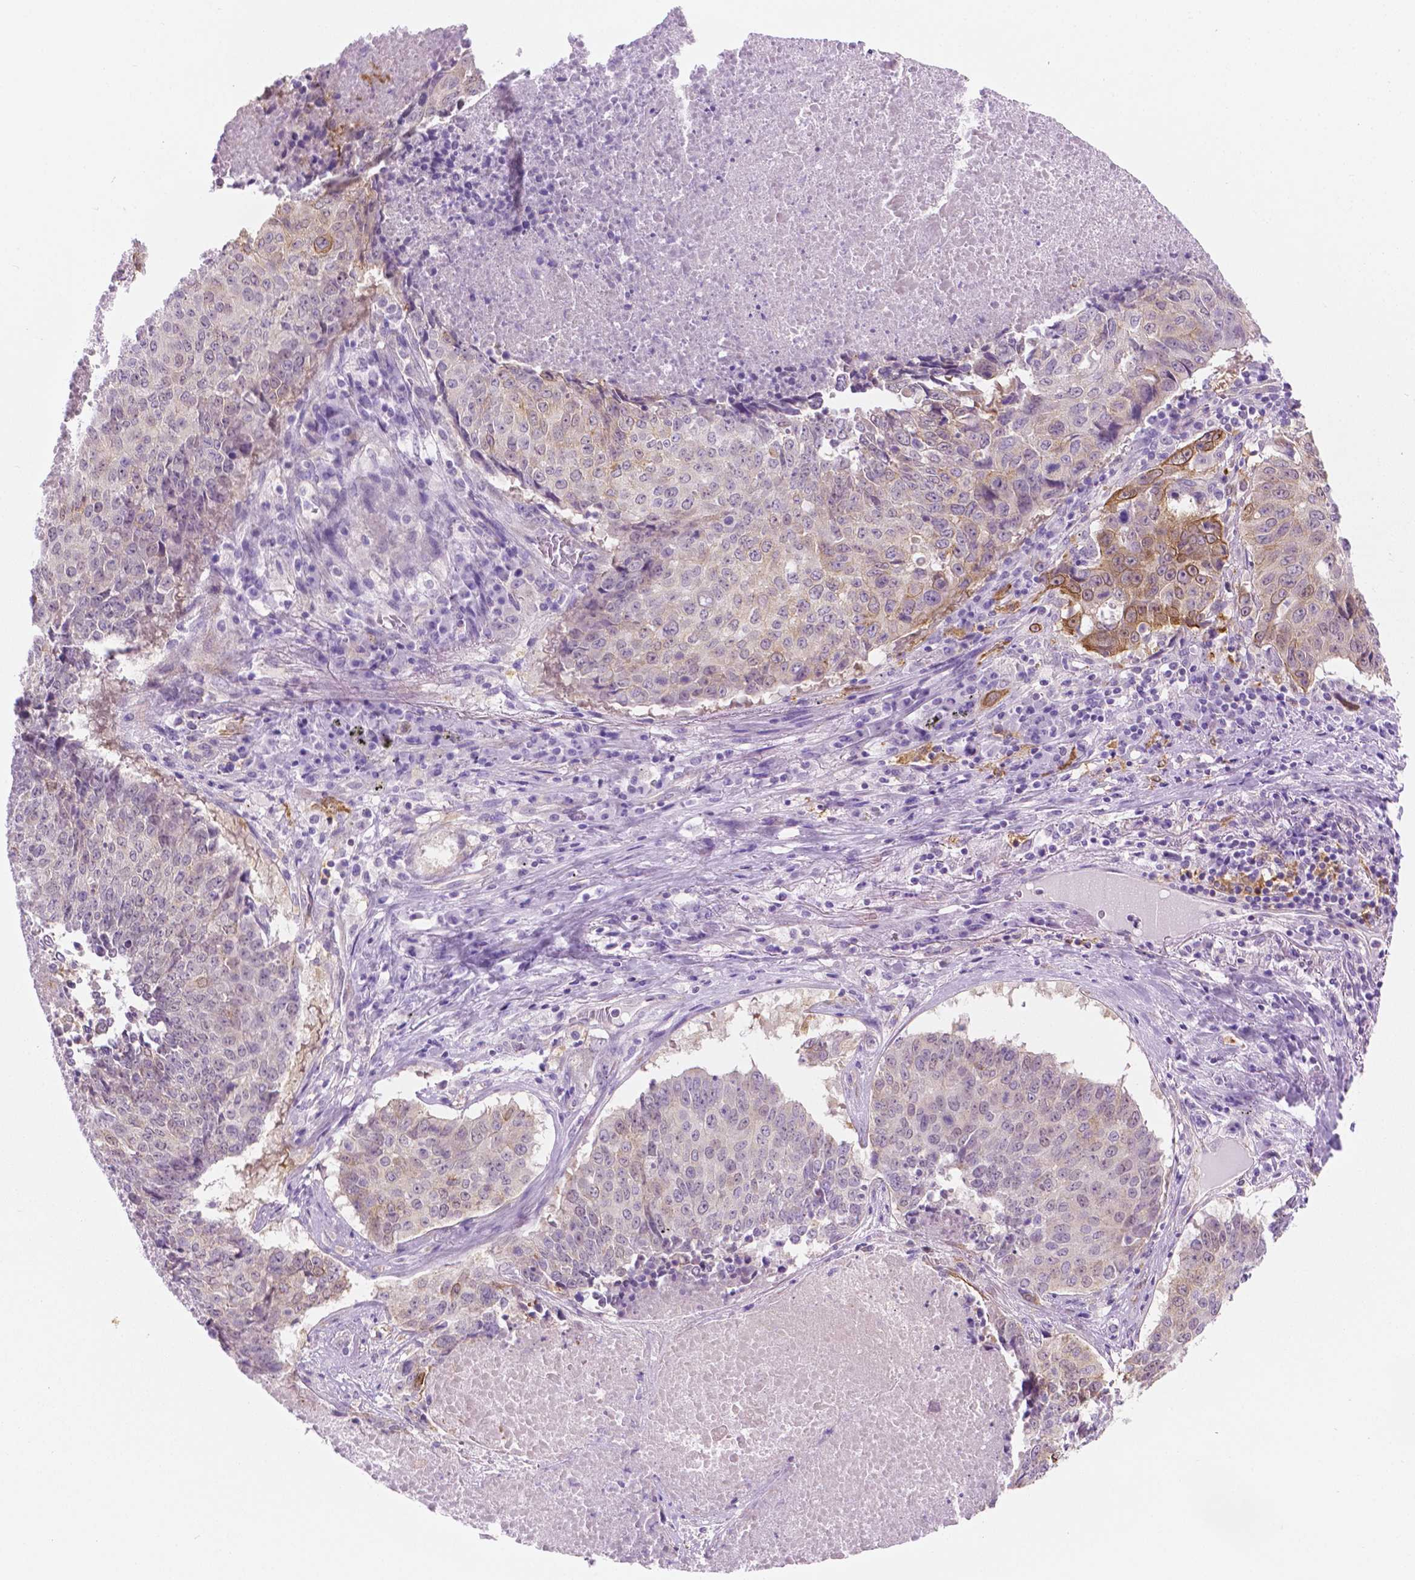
{"staining": {"intensity": "weak", "quantity": "<25%", "location": "cytoplasmic/membranous"}, "tissue": "lung cancer", "cell_type": "Tumor cells", "image_type": "cancer", "snomed": [{"axis": "morphology", "description": "Normal tissue, NOS"}, {"axis": "morphology", "description": "Squamous cell carcinoma, NOS"}, {"axis": "topography", "description": "Bronchus"}, {"axis": "topography", "description": "Lung"}], "caption": "DAB (3,3'-diaminobenzidine) immunohistochemical staining of lung cancer displays no significant positivity in tumor cells. (Brightfield microscopy of DAB immunohistochemistry at high magnification).", "gene": "EPPK1", "patient": {"sex": "male", "age": 64}}